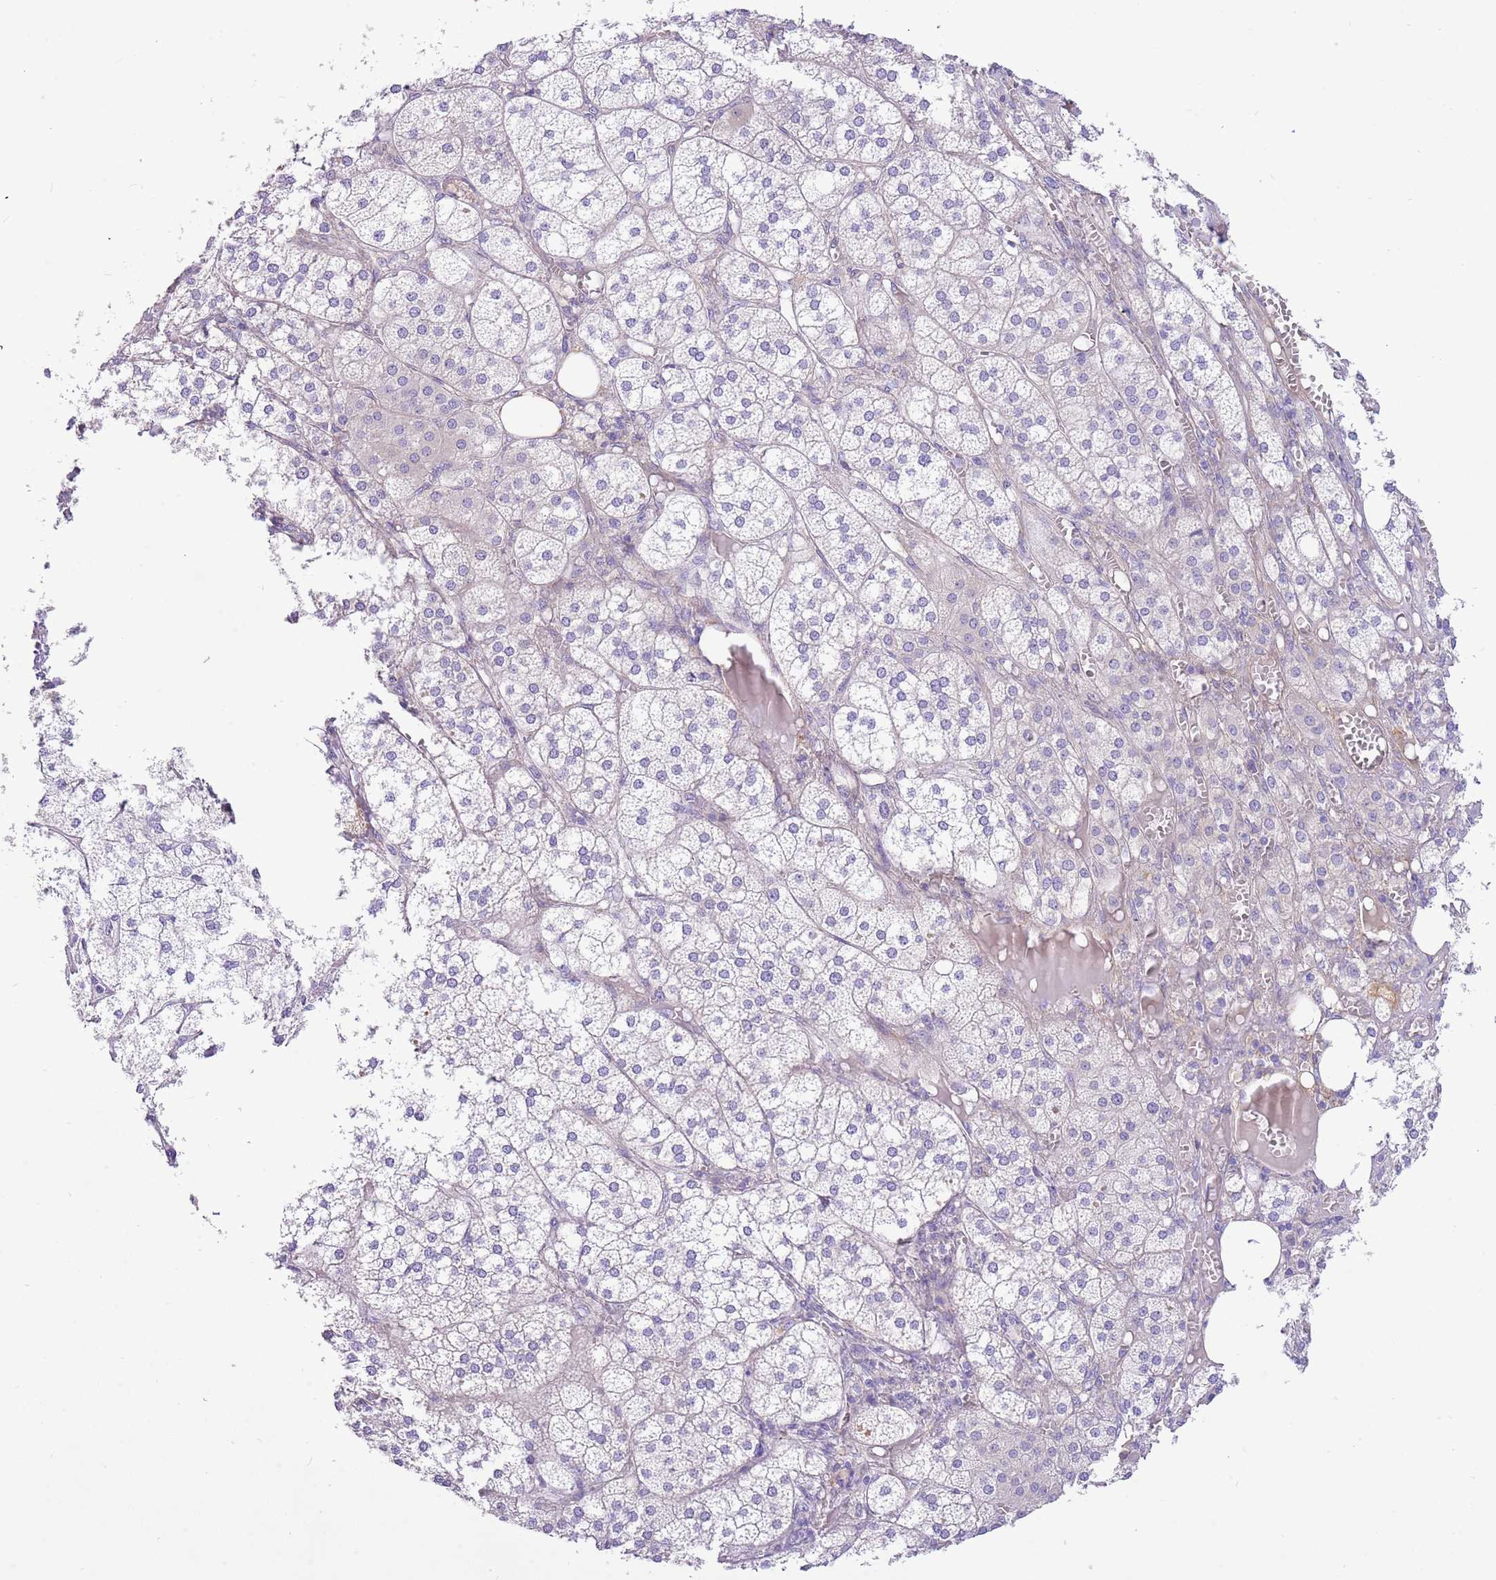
{"staining": {"intensity": "negative", "quantity": "none", "location": "none"}, "tissue": "adrenal gland", "cell_type": "Glandular cells", "image_type": "normal", "snomed": [{"axis": "morphology", "description": "Normal tissue, NOS"}, {"axis": "topography", "description": "Adrenal gland"}], "caption": "An immunohistochemistry photomicrograph of benign adrenal gland is shown. There is no staining in glandular cells of adrenal gland.", "gene": "SERINC3", "patient": {"sex": "female", "age": 61}}